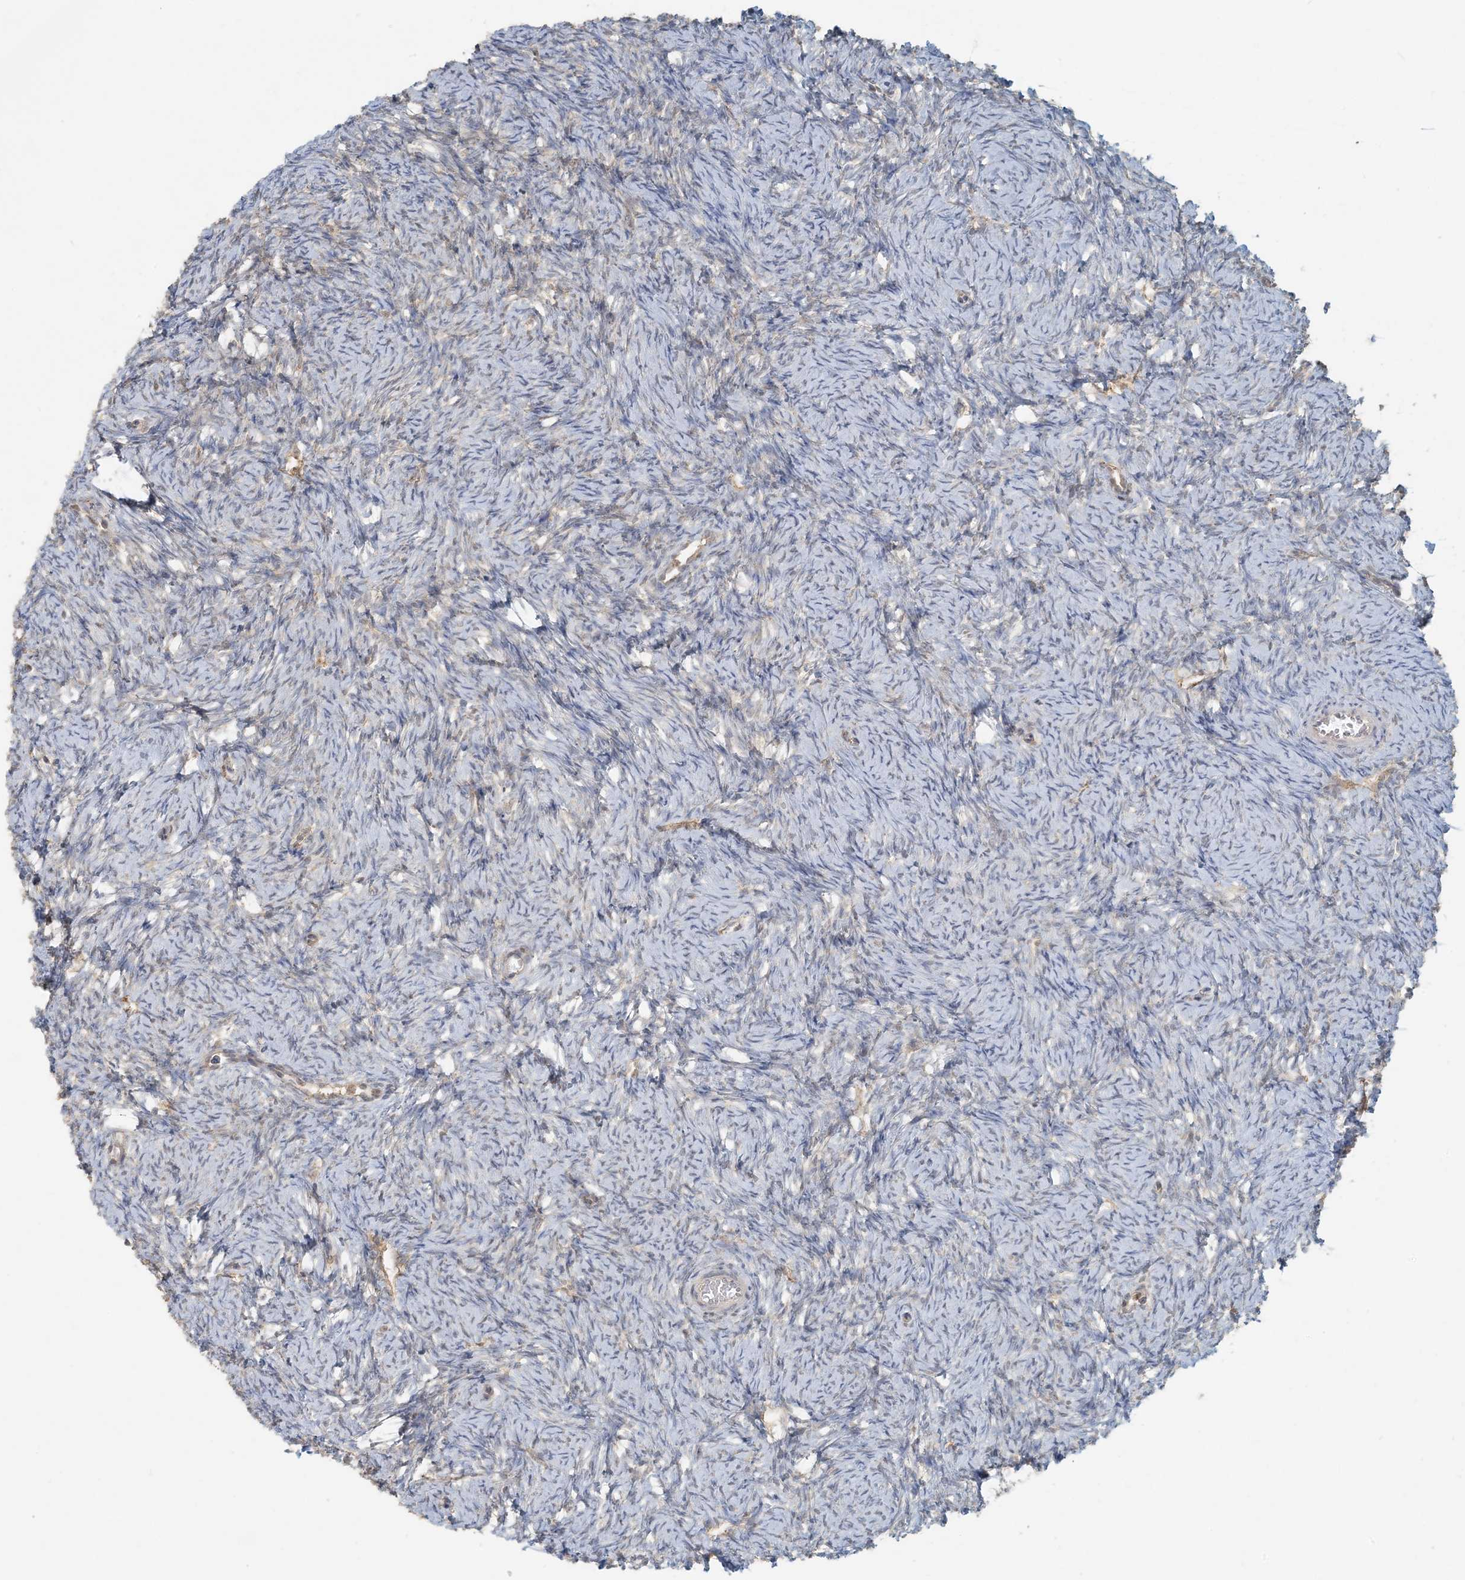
{"staining": {"intensity": "negative", "quantity": "none", "location": "none"}, "tissue": "ovary", "cell_type": "Ovarian stroma cells", "image_type": "normal", "snomed": [{"axis": "morphology", "description": "Normal tissue, NOS"}, {"axis": "morphology", "description": "Cyst, NOS"}, {"axis": "topography", "description": "Ovary"}], "caption": "The image displays no staining of ovarian stroma cells in benign ovary.", "gene": "HACL1", "patient": {"sex": "female", "age": 33}}